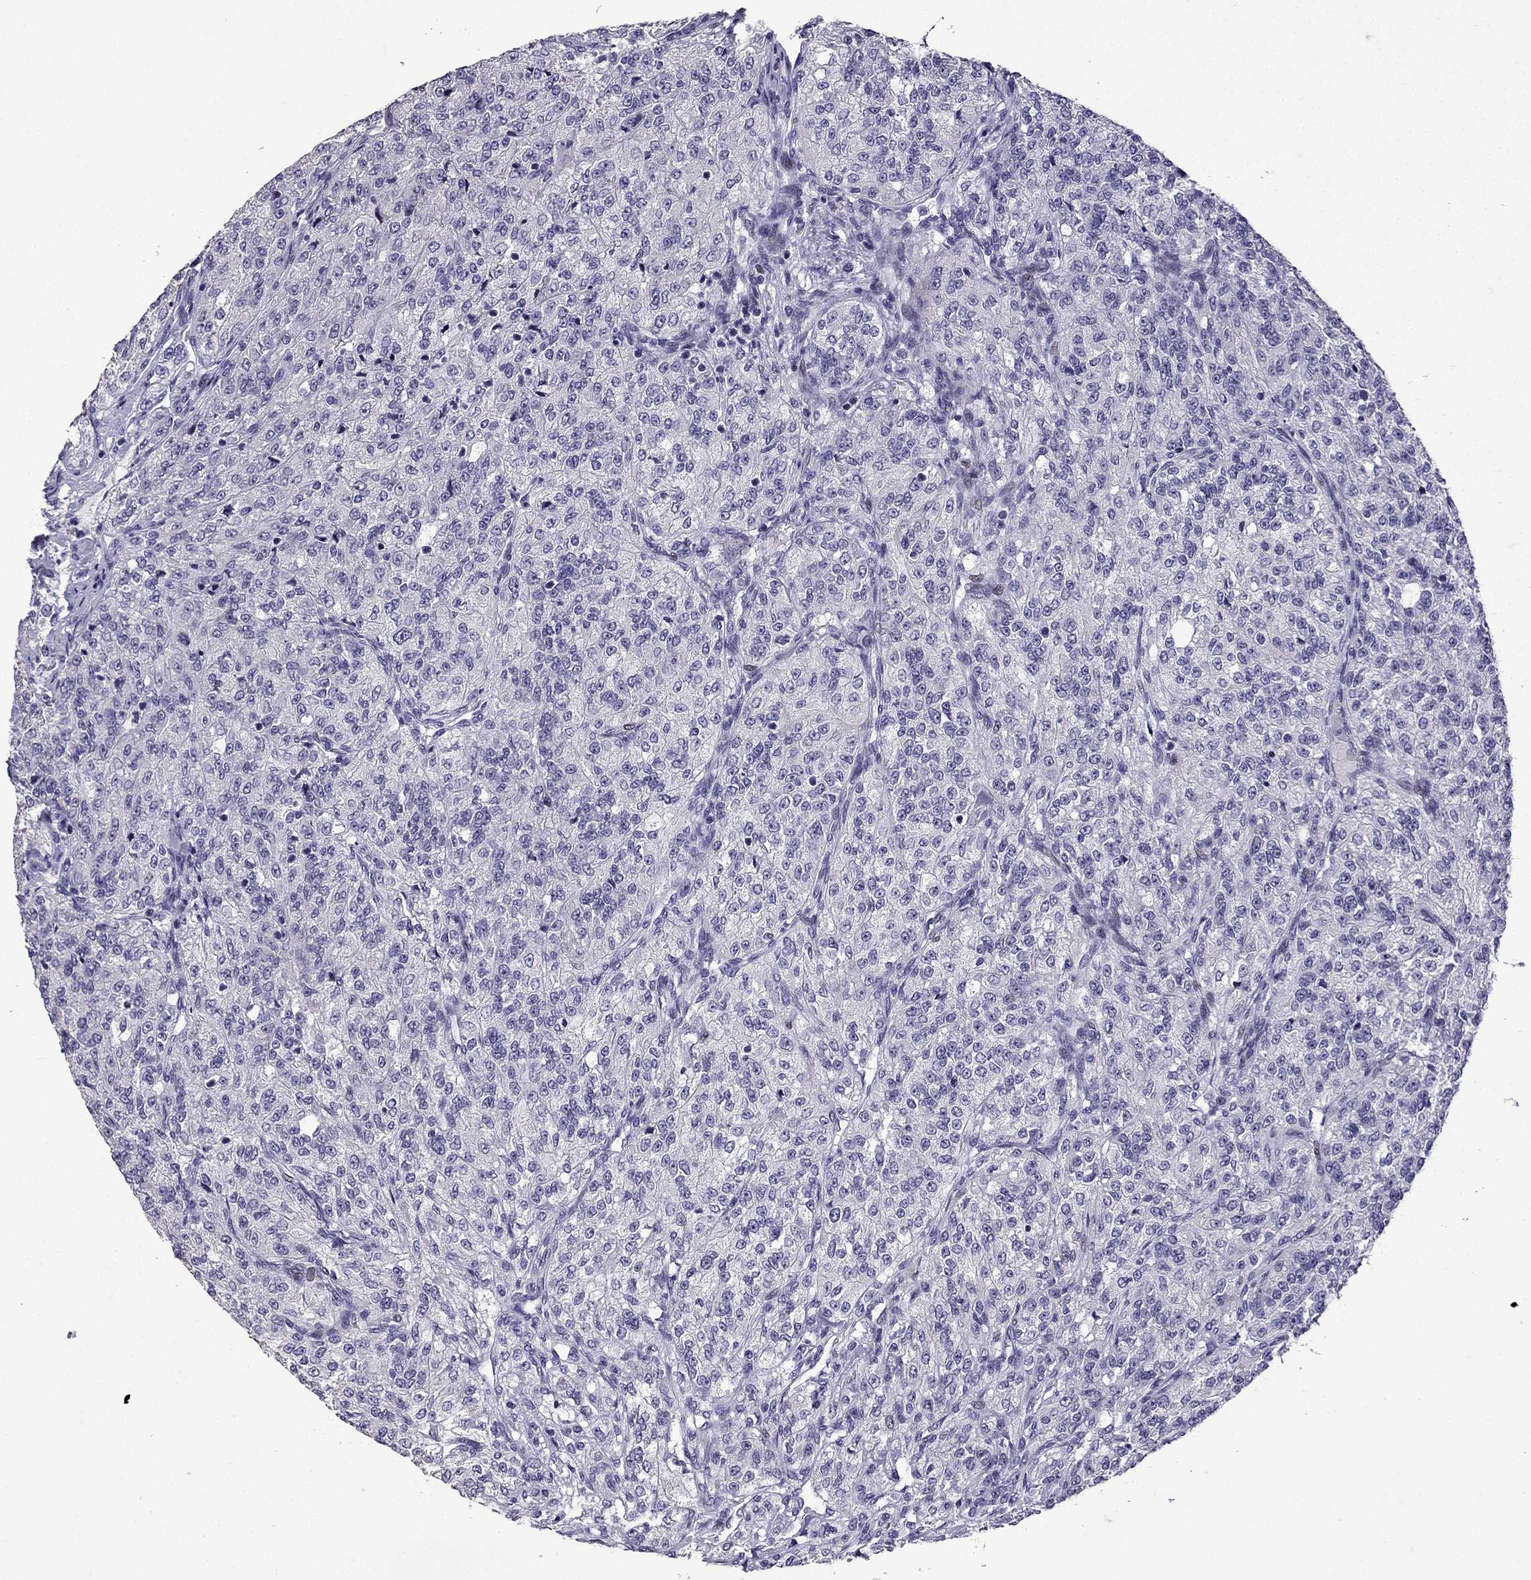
{"staining": {"intensity": "negative", "quantity": "none", "location": "none"}, "tissue": "renal cancer", "cell_type": "Tumor cells", "image_type": "cancer", "snomed": [{"axis": "morphology", "description": "Adenocarcinoma, NOS"}, {"axis": "topography", "description": "Kidney"}], "caption": "This is a image of IHC staining of adenocarcinoma (renal), which shows no positivity in tumor cells.", "gene": "TTN", "patient": {"sex": "female", "age": 63}}